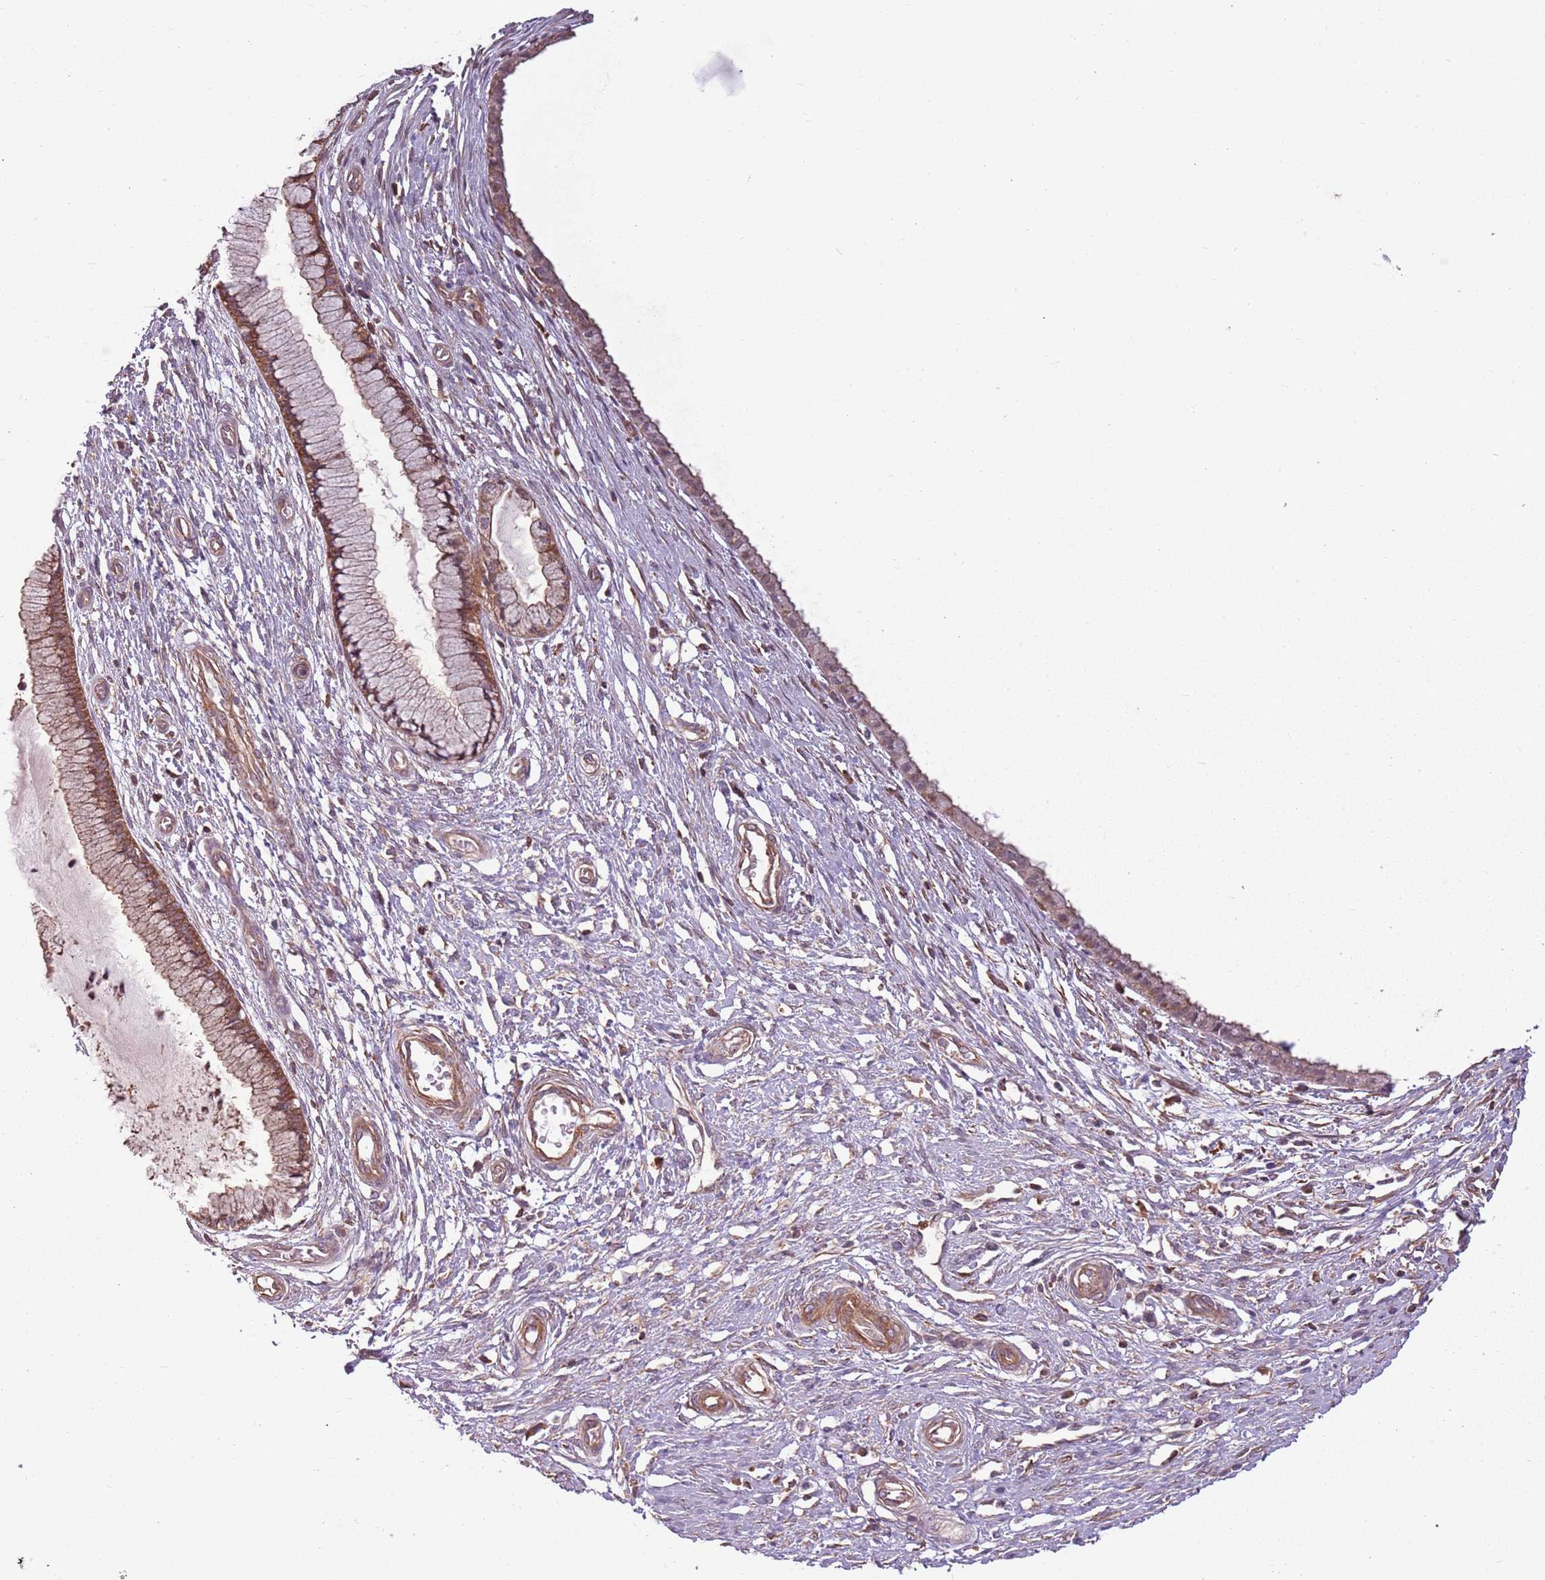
{"staining": {"intensity": "moderate", "quantity": ">75%", "location": "cytoplasmic/membranous"}, "tissue": "cervix", "cell_type": "Glandular cells", "image_type": "normal", "snomed": [{"axis": "morphology", "description": "Normal tissue, NOS"}, {"axis": "topography", "description": "Cervix"}], "caption": "Brown immunohistochemical staining in unremarkable cervix displays moderate cytoplasmic/membranous staining in about >75% of glandular cells.", "gene": "RPL21", "patient": {"sex": "female", "age": 55}}